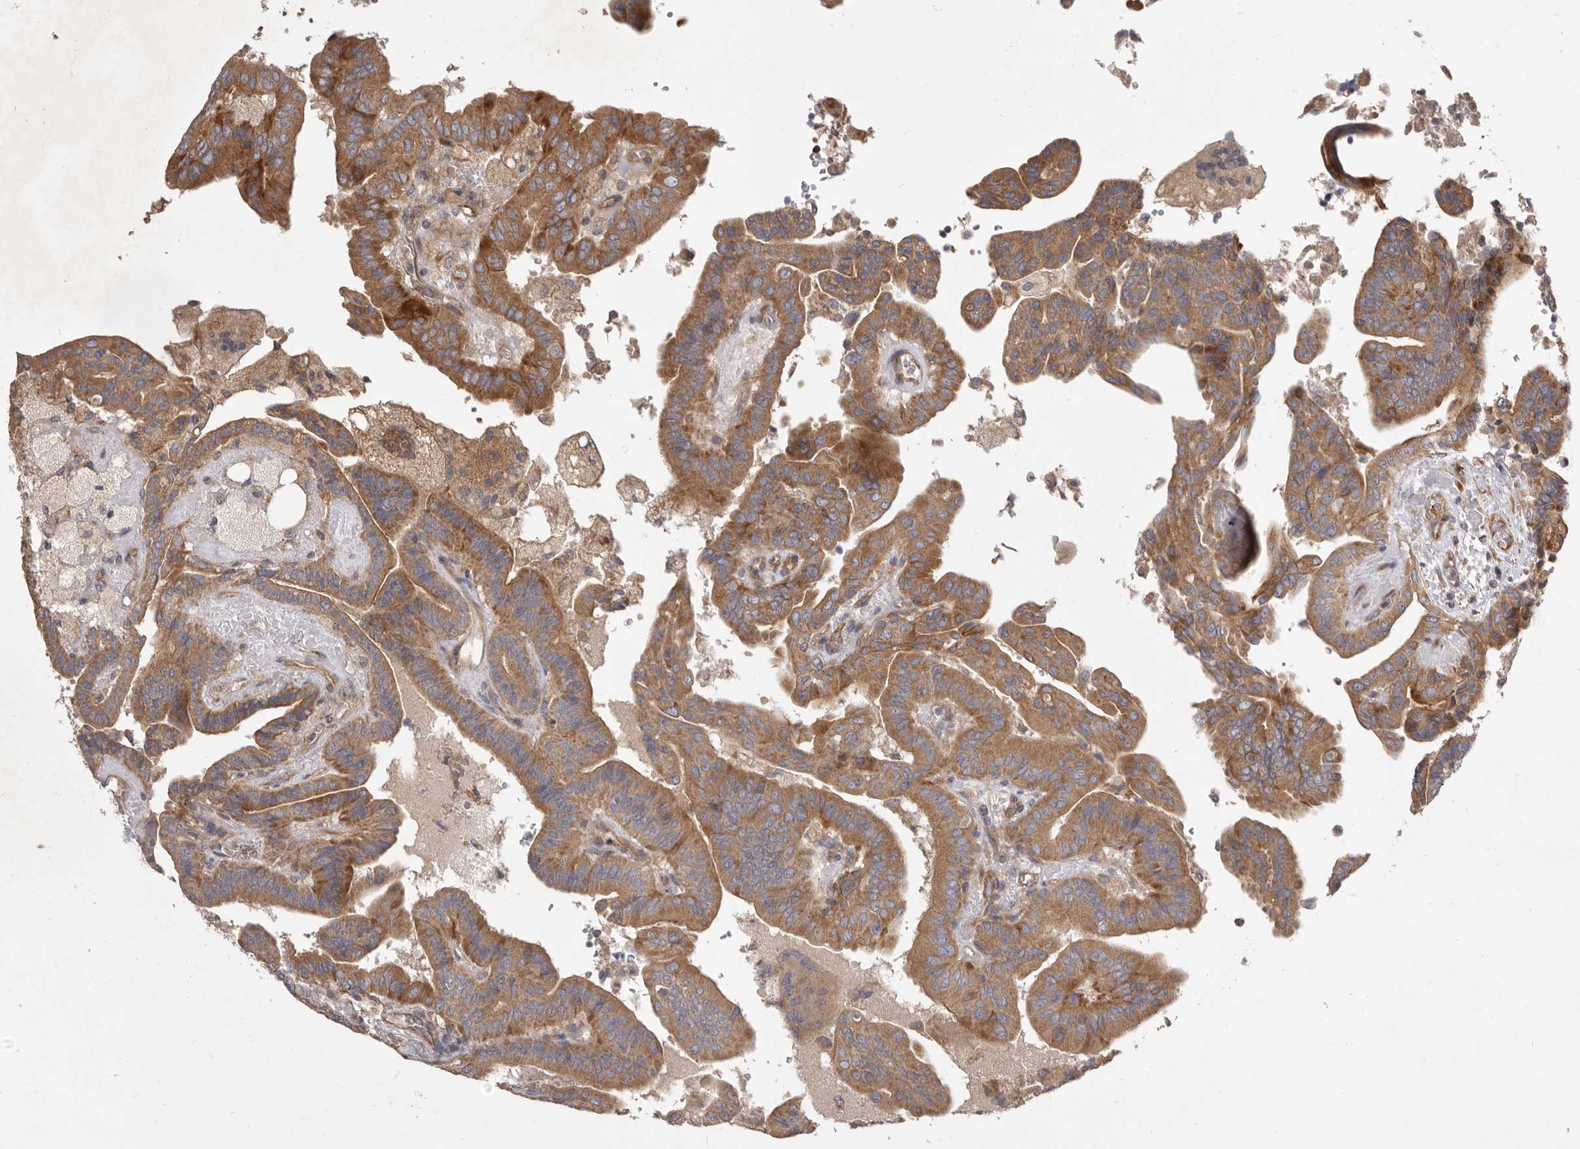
{"staining": {"intensity": "moderate", "quantity": ">75%", "location": "cytoplasmic/membranous"}, "tissue": "thyroid cancer", "cell_type": "Tumor cells", "image_type": "cancer", "snomed": [{"axis": "morphology", "description": "Papillary adenocarcinoma, NOS"}, {"axis": "topography", "description": "Thyroid gland"}], "caption": "There is medium levels of moderate cytoplasmic/membranous staining in tumor cells of thyroid papillary adenocarcinoma, as demonstrated by immunohistochemical staining (brown color).", "gene": "VPS45", "patient": {"sex": "male", "age": 33}}